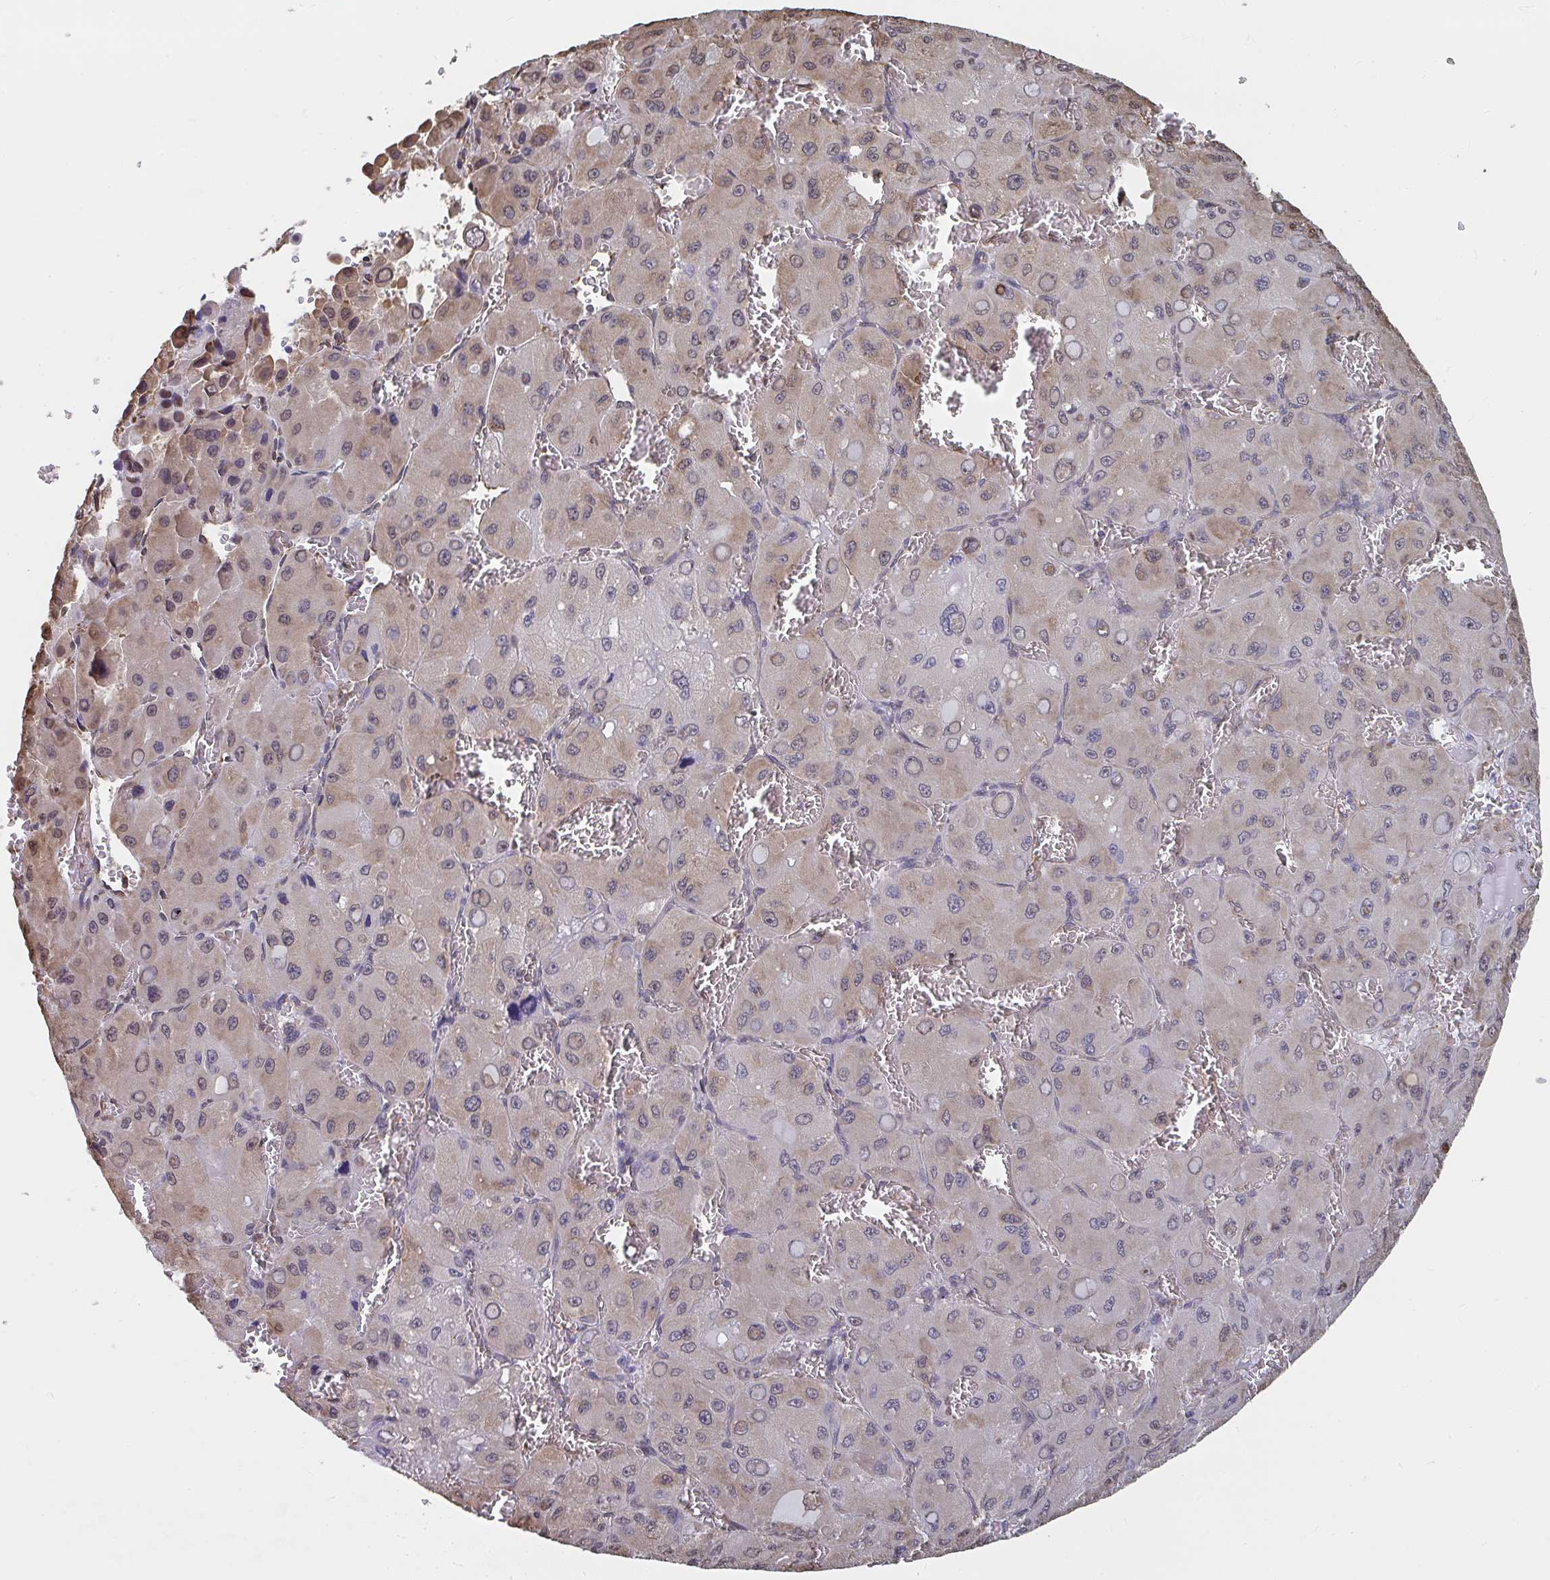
{"staining": {"intensity": "weak", "quantity": "<25%", "location": "cytoplasmic/membranous,nuclear"}, "tissue": "liver cancer", "cell_type": "Tumor cells", "image_type": "cancer", "snomed": [{"axis": "morphology", "description": "Carcinoma, Hepatocellular, NOS"}, {"axis": "topography", "description": "Liver"}], "caption": "Photomicrograph shows no protein positivity in tumor cells of hepatocellular carcinoma (liver) tissue.", "gene": "SYNCRIP", "patient": {"sex": "male", "age": 27}}